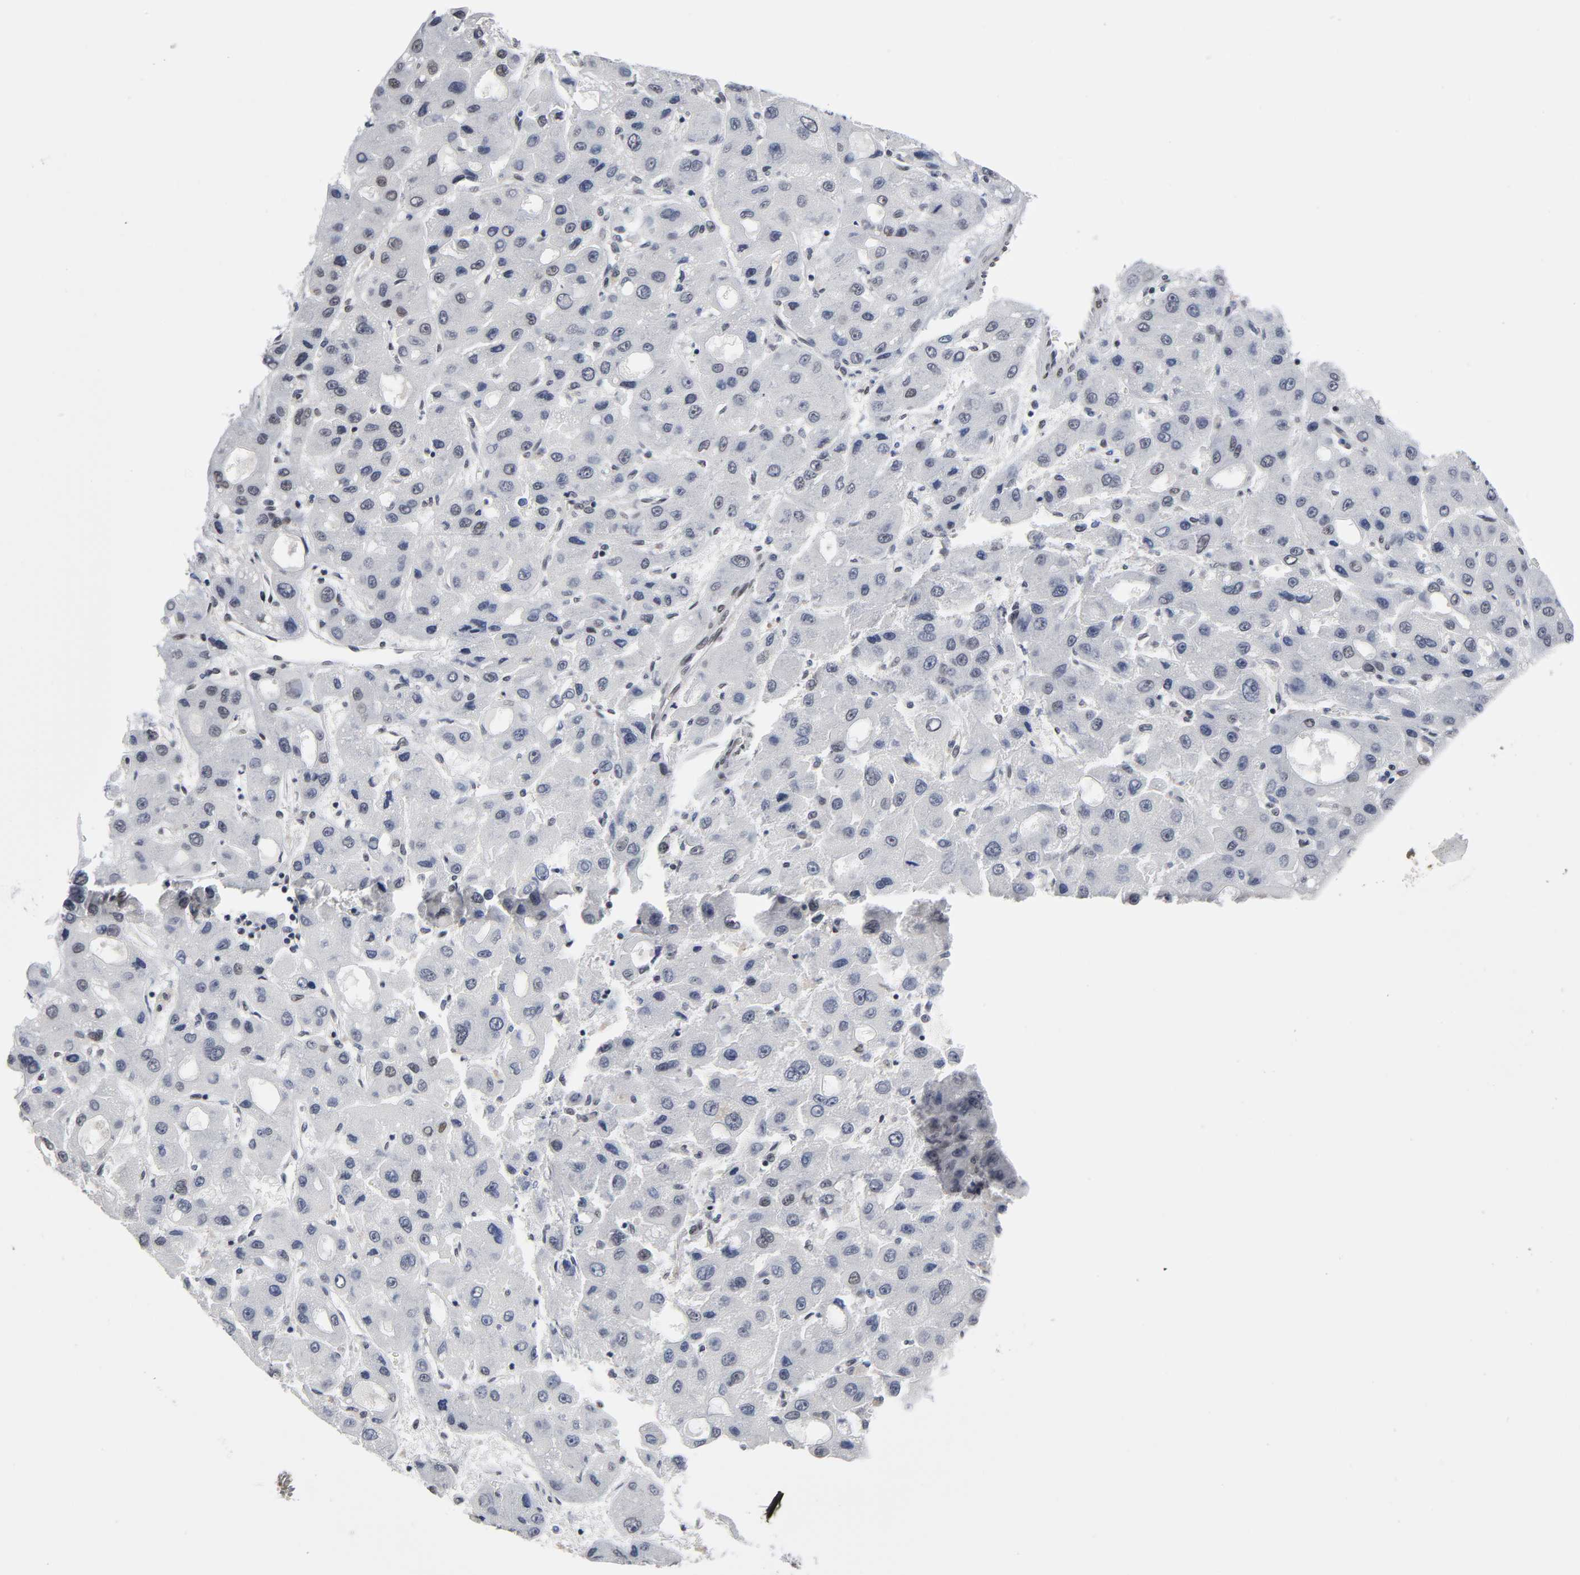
{"staining": {"intensity": "weak", "quantity": "25%-75%", "location": "nuclear"}, "tissue": "liver cancer", "cell_type": "Tumor cells", "image_type": "cancer", "snomed": [{"axis": "morphology", "description": "Carcinoma, Hepatocellular, NOS"}, {"axis": "topography", "description": "Liver"}], "caption": "Protein expression analysis of liver cancer demonstrates weak nuclear expression in about 25%-75% of tumor cells.", "gene": "TRIM33", "patient": {"sex": "male", "age": 55}}